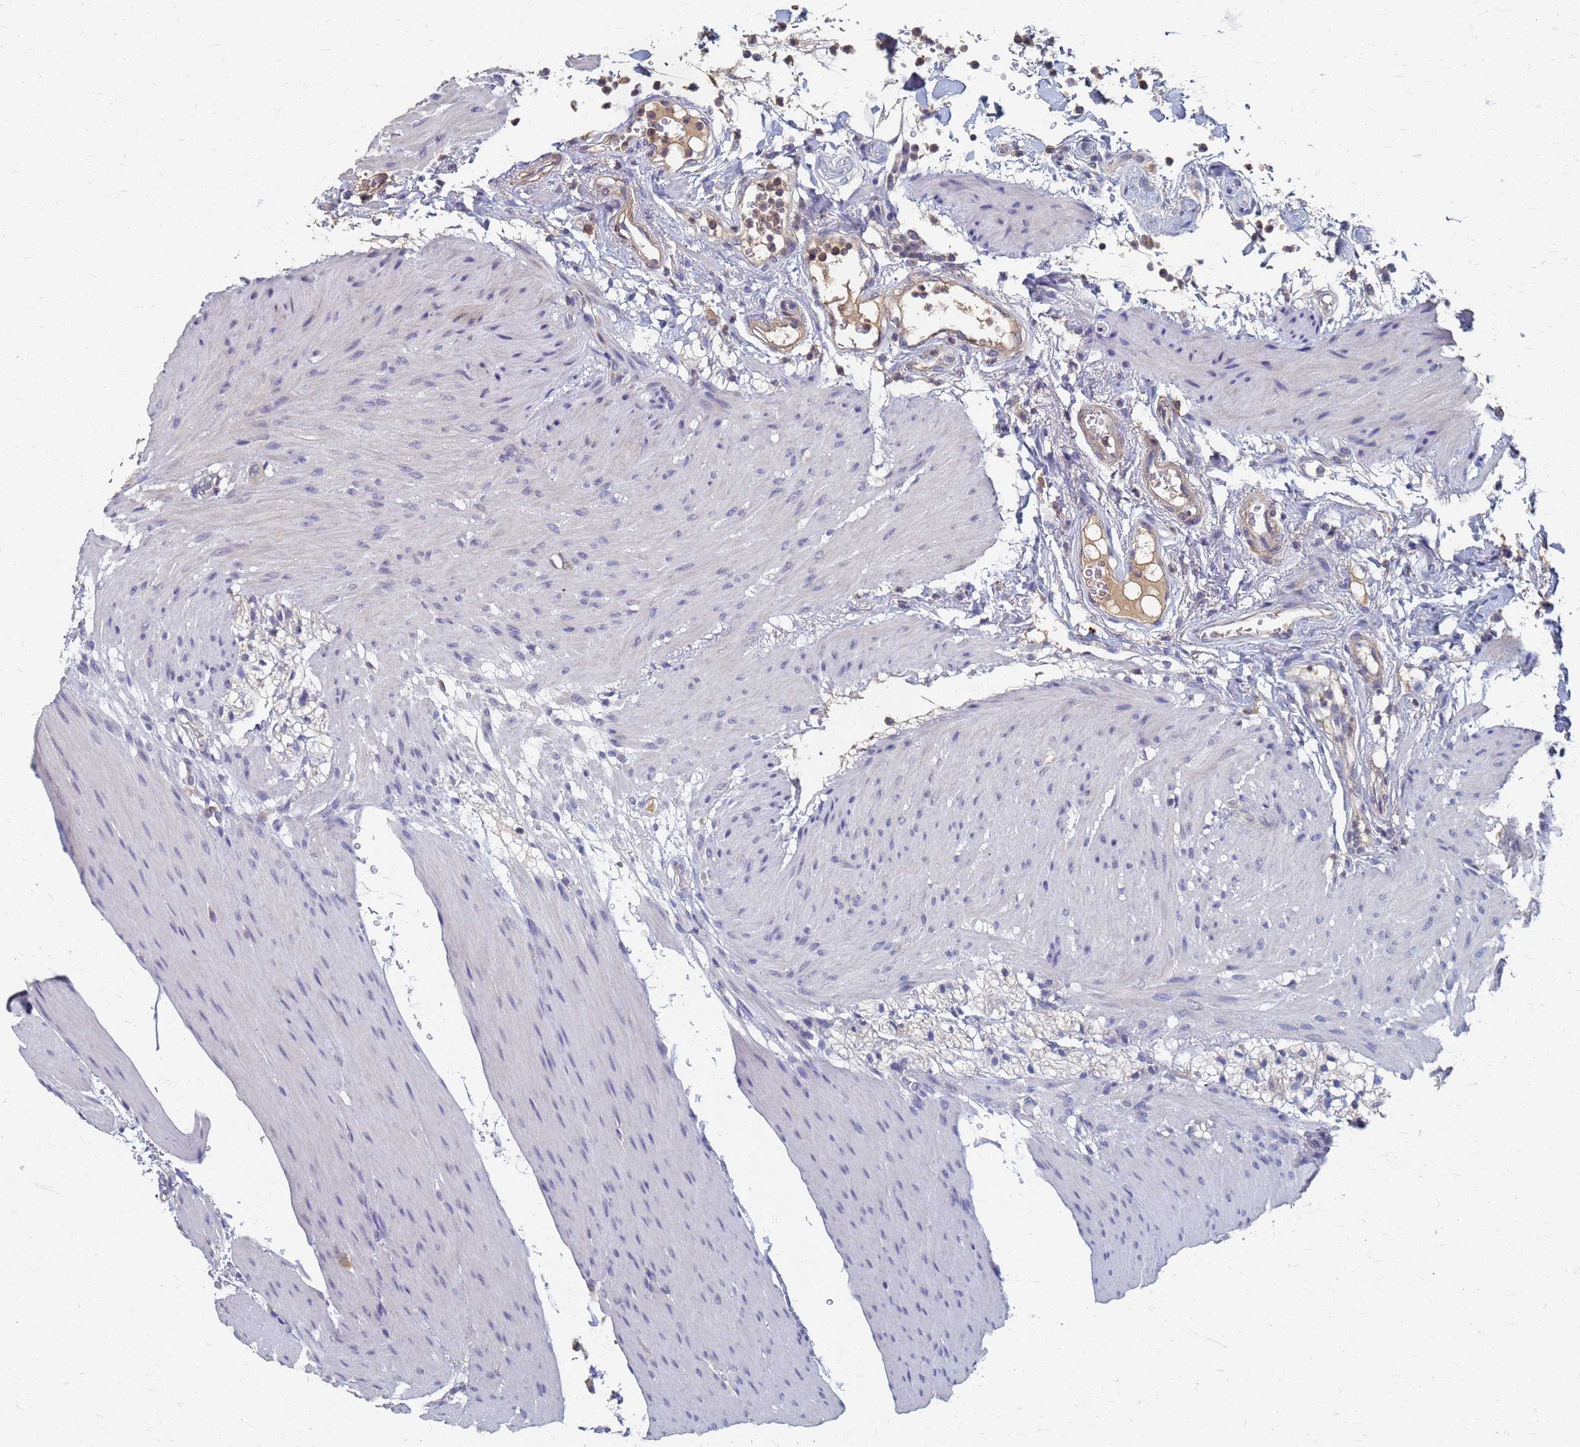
{"staining": {"intensity": "weak", "quantity": "25%-75%", "location": "cytoplasmic/membranous"}, "tissue": "colon", "cell_type": "Endothelial cells", "image_type": "normal", "snomed": [{"axis": "morphology", "description": "Normal tissue, NOS"}, {"axis": "topography", "description": "Colon"}], "caption": "Immunohistochemical staining of benign colon displays 25%-75% levels of weak cytoplasmic/membranous protein expression in approximately 25%-75% of endothelial cells.", "gene": "KRCC1", "patient": {"sex": "male", "age": 75}}